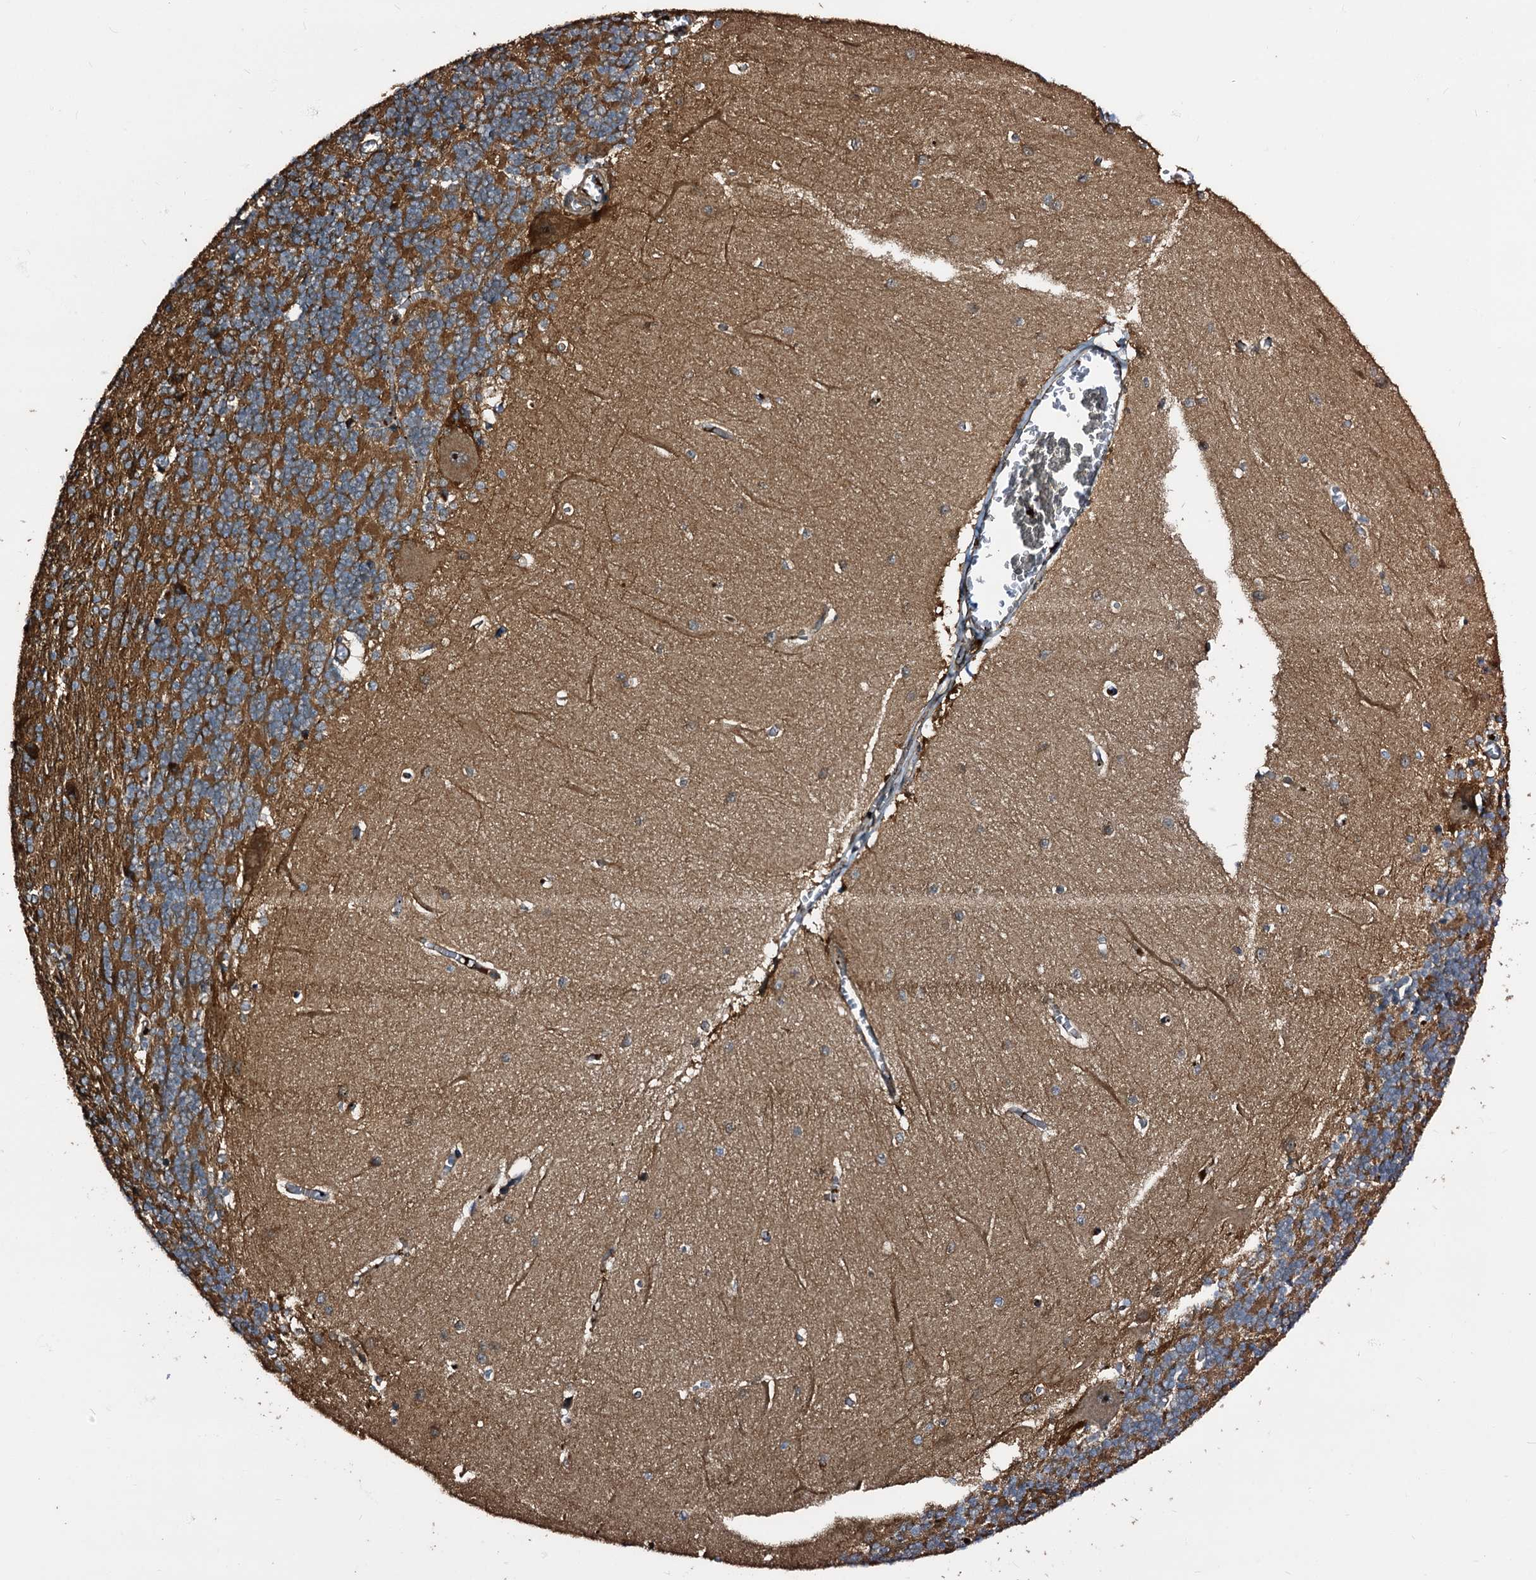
{"staining": {"intensity": "moderate", "quantity": "25%-75%", "location": "cytoplasmic/membranous"}, "tissue": "cerebellum", "cell_type": "Cells in granular layer", "image_type": "normal", "snomed": [{"axis": "morphology", "description": "Normal tissue, NOS"}, {"axis": "topography", "description": "Cerebellum"}], "caption": "This is a micrograph of immunohistochemistry (IHC) staining of benign cerebellum, which shows moderate positivity in the cytoplasmic/membranous of cells in granular layer.", "gene": "PEX5", "patient": {"sex": "male", "age": 37}}